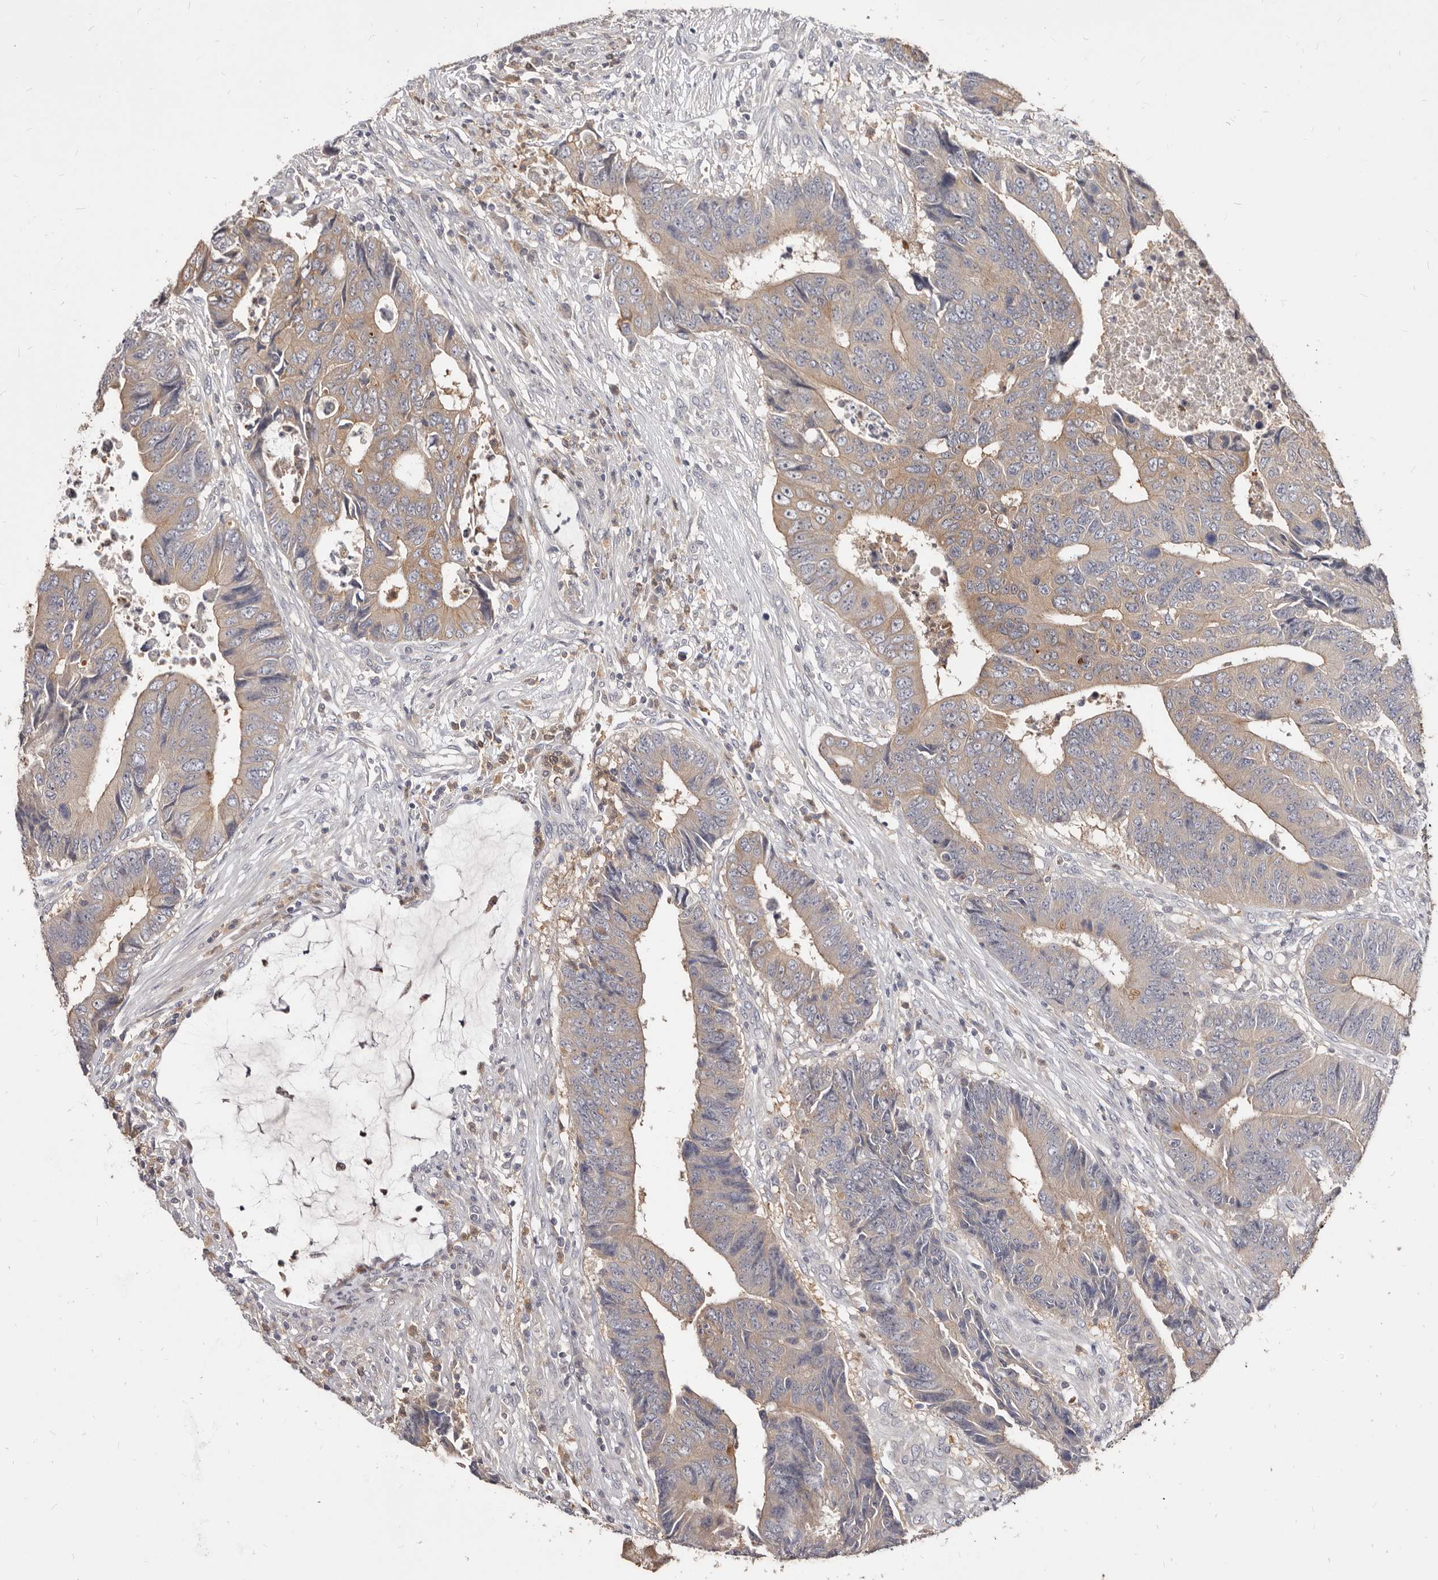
{"staining": {"intensity": "weak", "quantity": ">75%", "location": "cytoplasmic/membranous"}, "tissue": "colorectal cancer", "cell_type": "Tumor cells", "image_type": "cancer", "snomed": [{"axis": "morphology", "description": "Adenocarcinoma, NOS"}, {"axis": "topography", "description": "Rectum"}], "caption": "The photomicrograph displays a brown stain indicating the presence of a protein in the cytoplasmic/membranous of tumor cells in colorectal adenocarcinoma. Ihc stains the protein of interest in brown and the nuclei are stained blue.", "gene": "TC2N", "patient": {"sex": "male", "age": 84}}